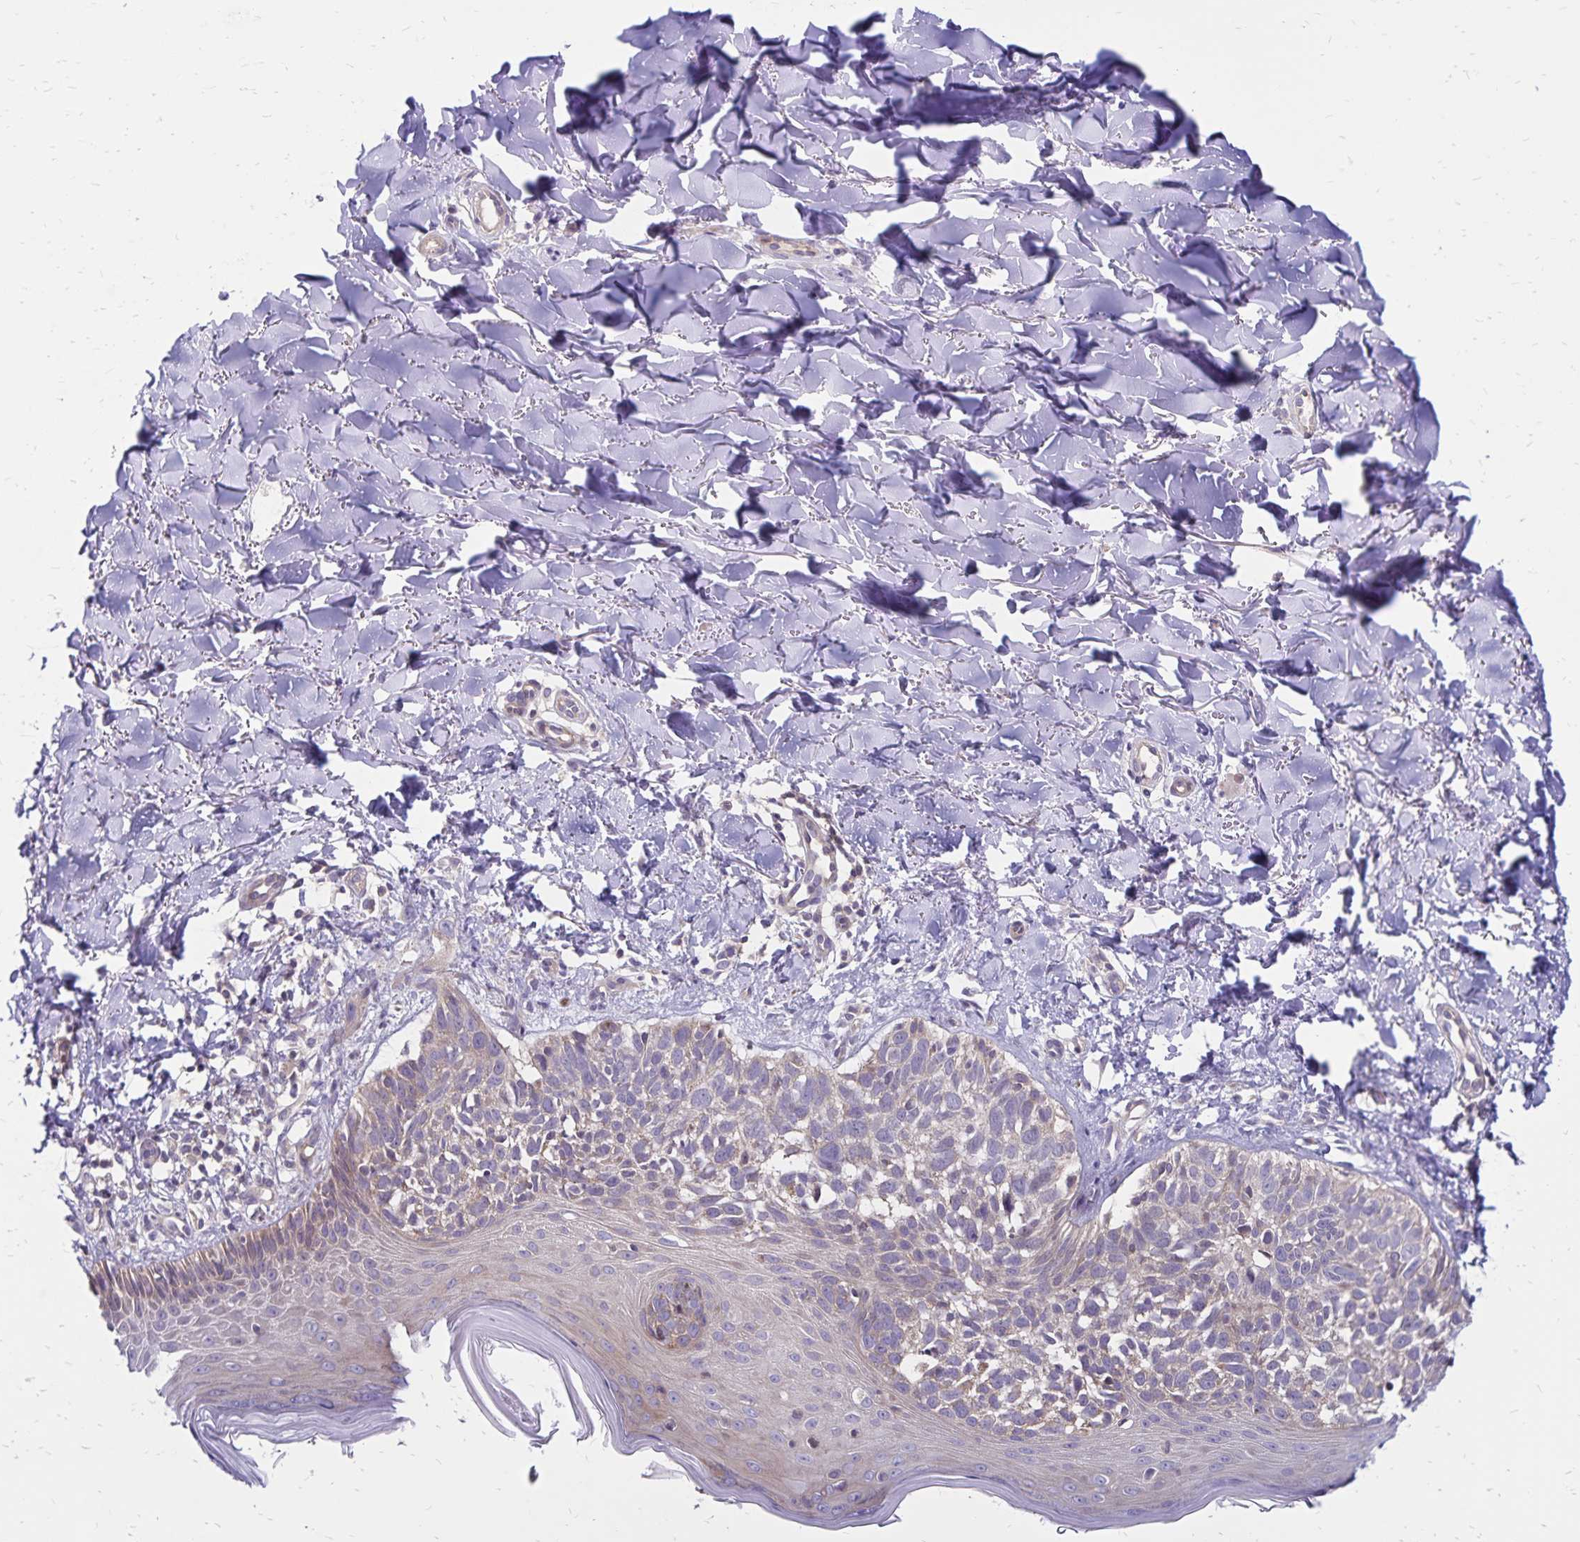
{"staining": {"intensity": "weak", "quantity": "<25%", "location": "cytoplasmic/membranous"}, "tissue": "skin cancer", "cell_type": "Tumor cells", "image_type": "cancer", "snomed": [{"axis": "morphology", "description": "Basal cell carcinoma"}, {"axis": "topography", "description": "Skin"}], "caption": "An immunohistochemistry (IHC) photomicrograph of basal cell carcinoma (skin) is shown. There is no staining in tumor cells of basal cell carcinoma (skin).", "gene": "FSD1", "patient": {"sex": "female", "age": 45}}